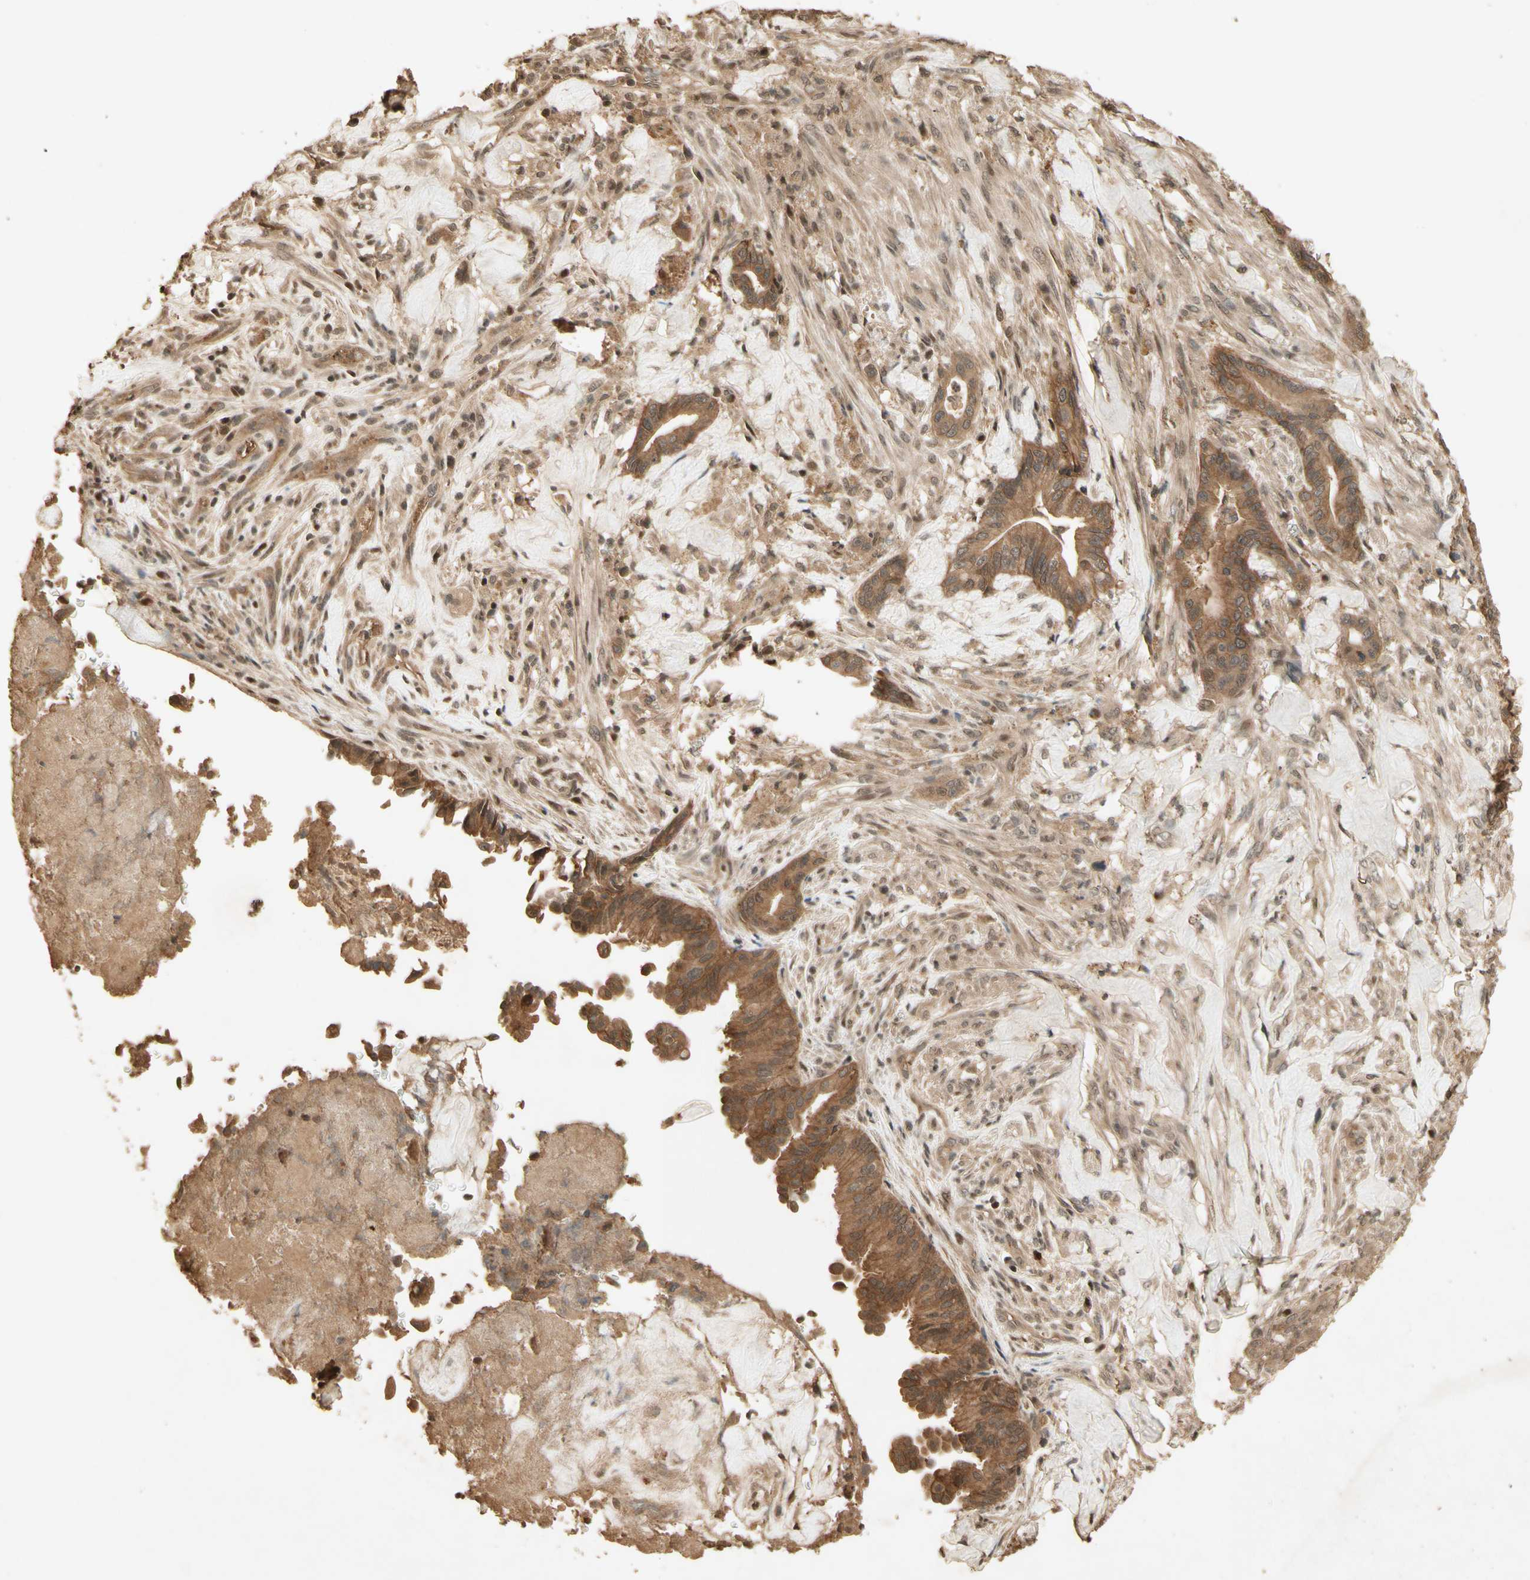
{"staining": {"intensity": "moderate", "quantity": ">75%", "location": "cytoplasmic/membranous"}, "tissue": "liver cancer", "cell_type": "Tumor cells", "image_type": "cancer", "snomed": [{"axis": "morphology", "description": "Cholangiocarcinoma"}, {"axis": "topography", "description": "Liver"}], "caption": "Protein expression by immunohistochemistry demonstrates moderate cytoplasmic/membranous expression in approximately >75% of tumor cells in liver cholangiocarcinoma. Immunohistochemistry (ihc) stains the protein in brown and the nuclei are stained blue.", "gene": "SMAD9", "patient": {"sex": "female", "age": 67}}